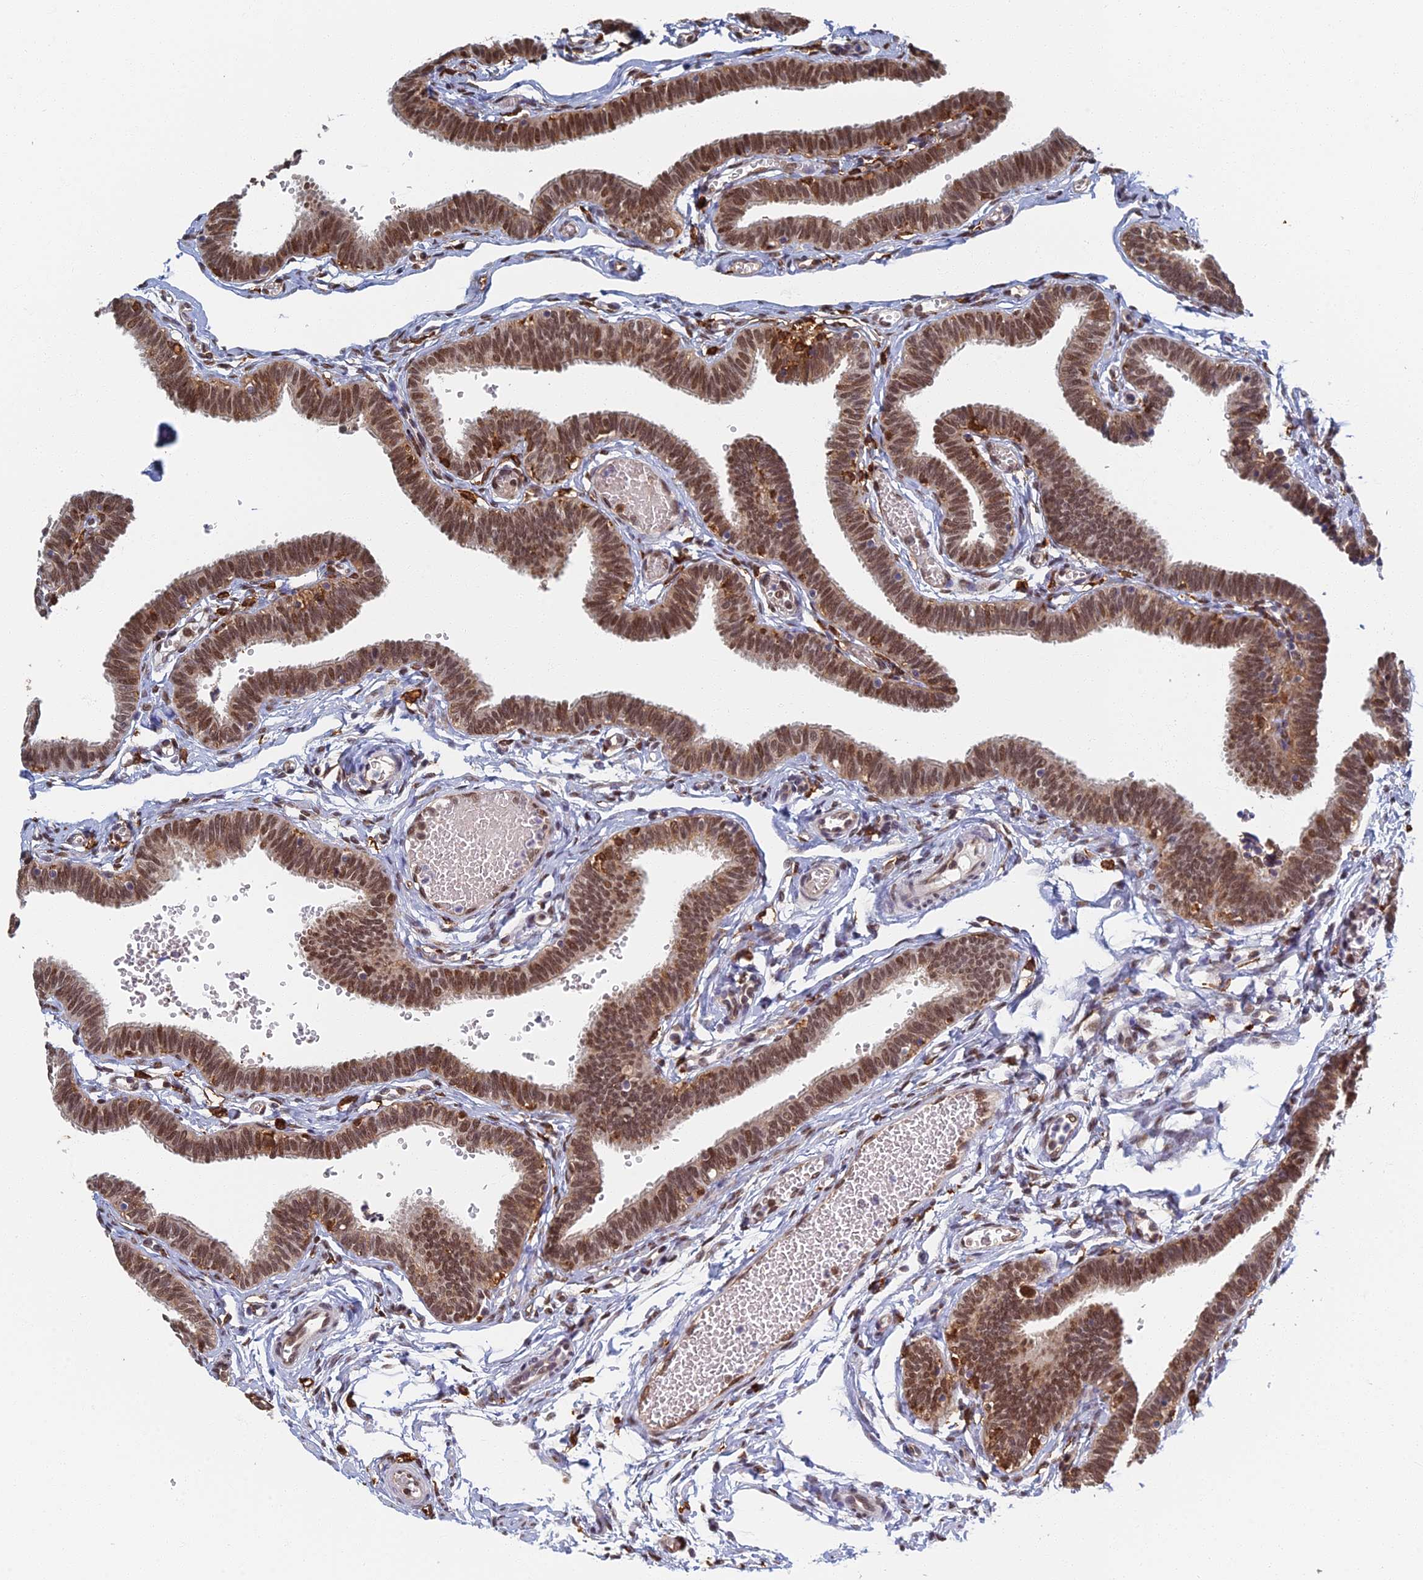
{"staining": {"intensity": "moderate", "quantity": "25%-75%", "location": "cytoplasmic/membranous,nuclear"}, "tissue": "fallopian tube", "cell_type": "Glandular cells", "image_type": "normal", "snomed": [{"axis": "morphology", "description": "Normal tissue, NOS"}, {"axis": "topography", "description": "Fallopian tube"}, {"axis": "topography", "description": "Ovary"}], "caption": "Immunohistochemical staining of benign human fallopian tube exhibits moderate cytoplasmic/membranous,nuclear protein staining in about 25%-75% of glandular cells.", "gene": "GPATCH1", "patient": {"sex": "female", "age": 23}}